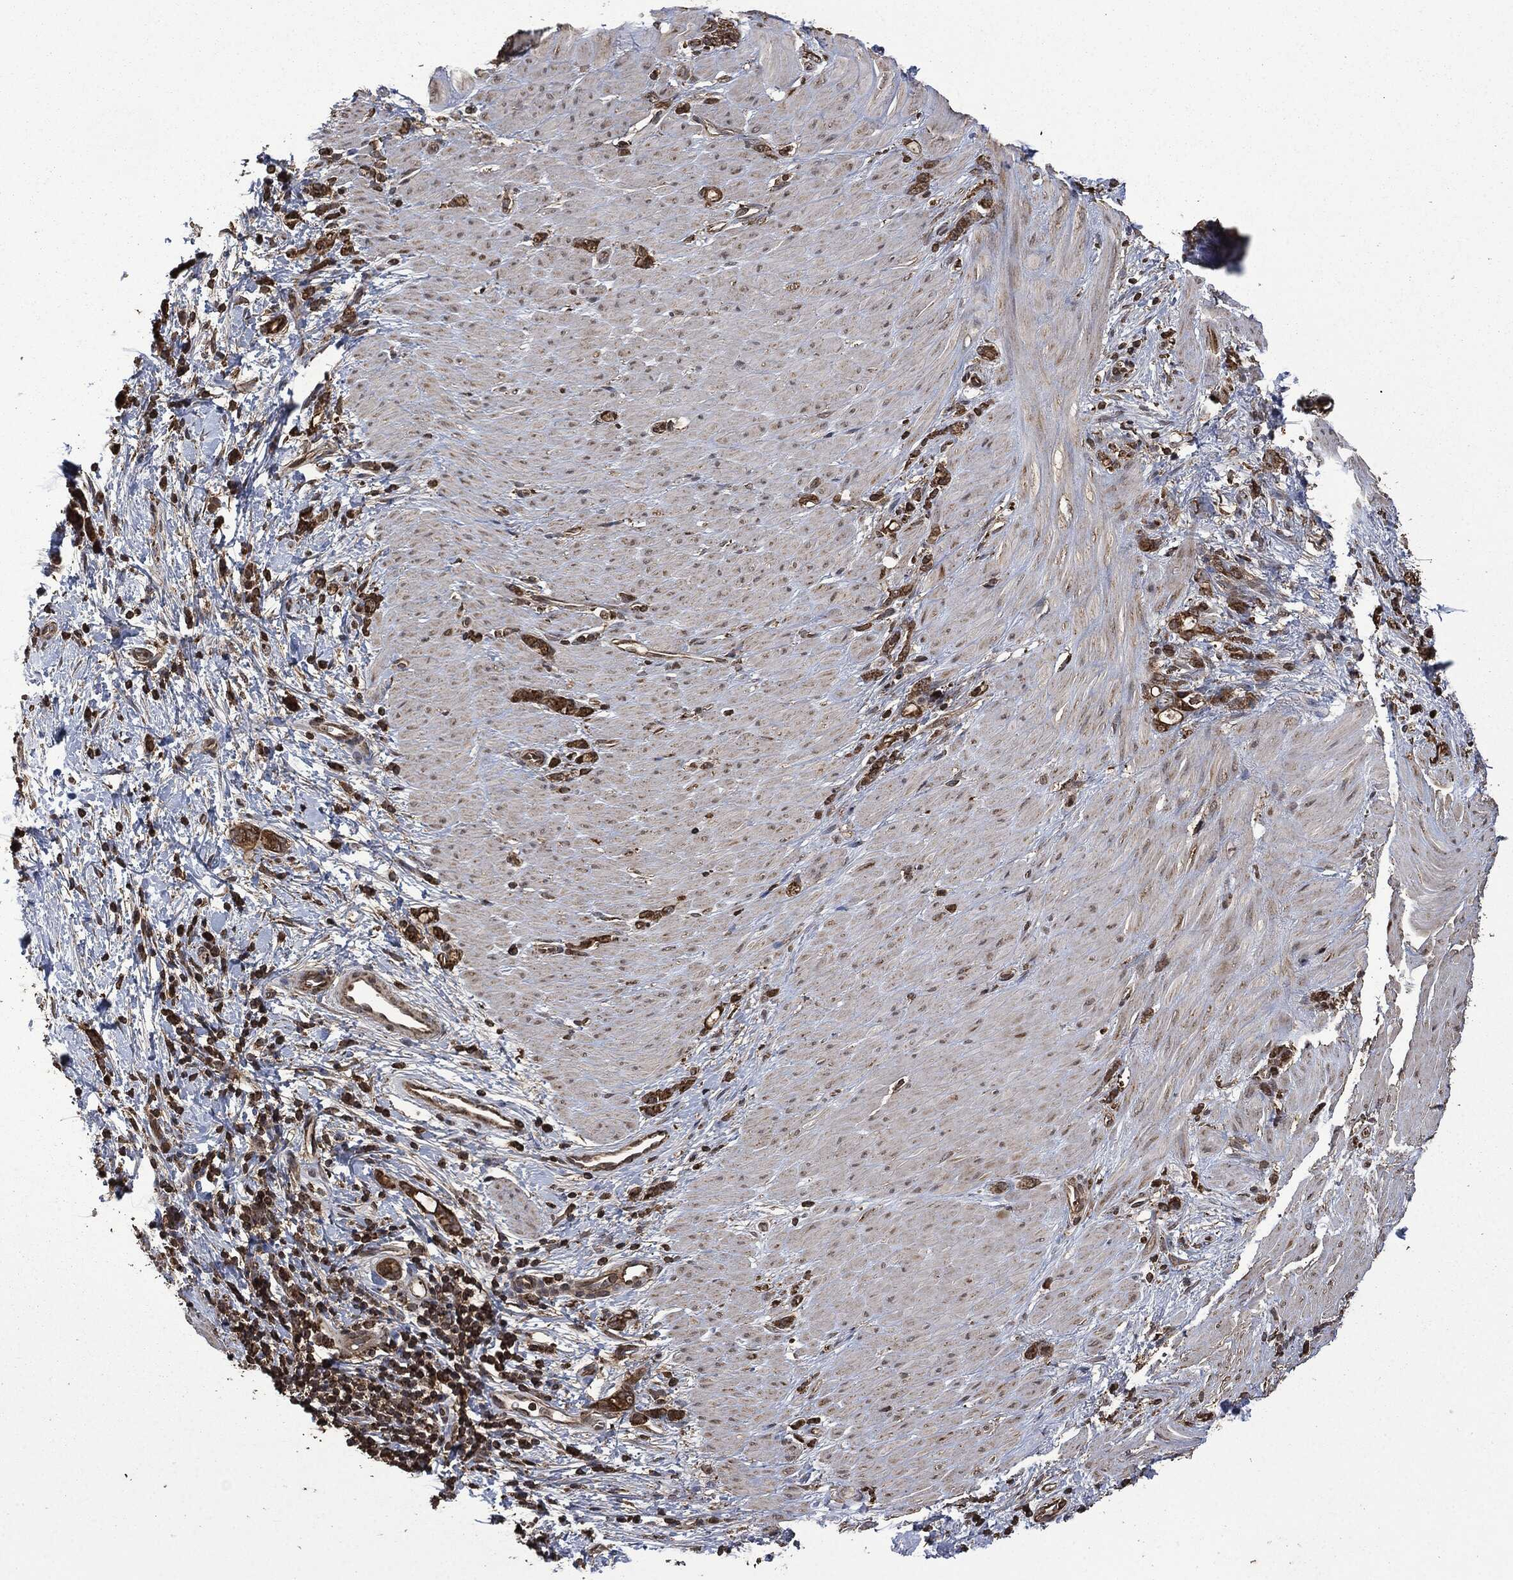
{"staining": {"intensity": "strong", "quantity": ">75%", "location": "cytoplasmic/membranous"}, "tissue": "stomach cancer", "cell_type": "Tumor cells", "image_type": "cancer", "snomed": [{"axis": "morphology", "description": "Normal tissue, NOS"}, {"axis": "morphology", "description": "Adenocarcinoma, NOS"}, {"axis": "topography", "description": "Stomach"}], "caption": "Protein staining of stomach cancer tissue exhibits strong cytoplasmic/membranous staining in approximately >75% of tumor cells.", "gene": "LIG3", "patient": {"sex": "male", "age": 67}}